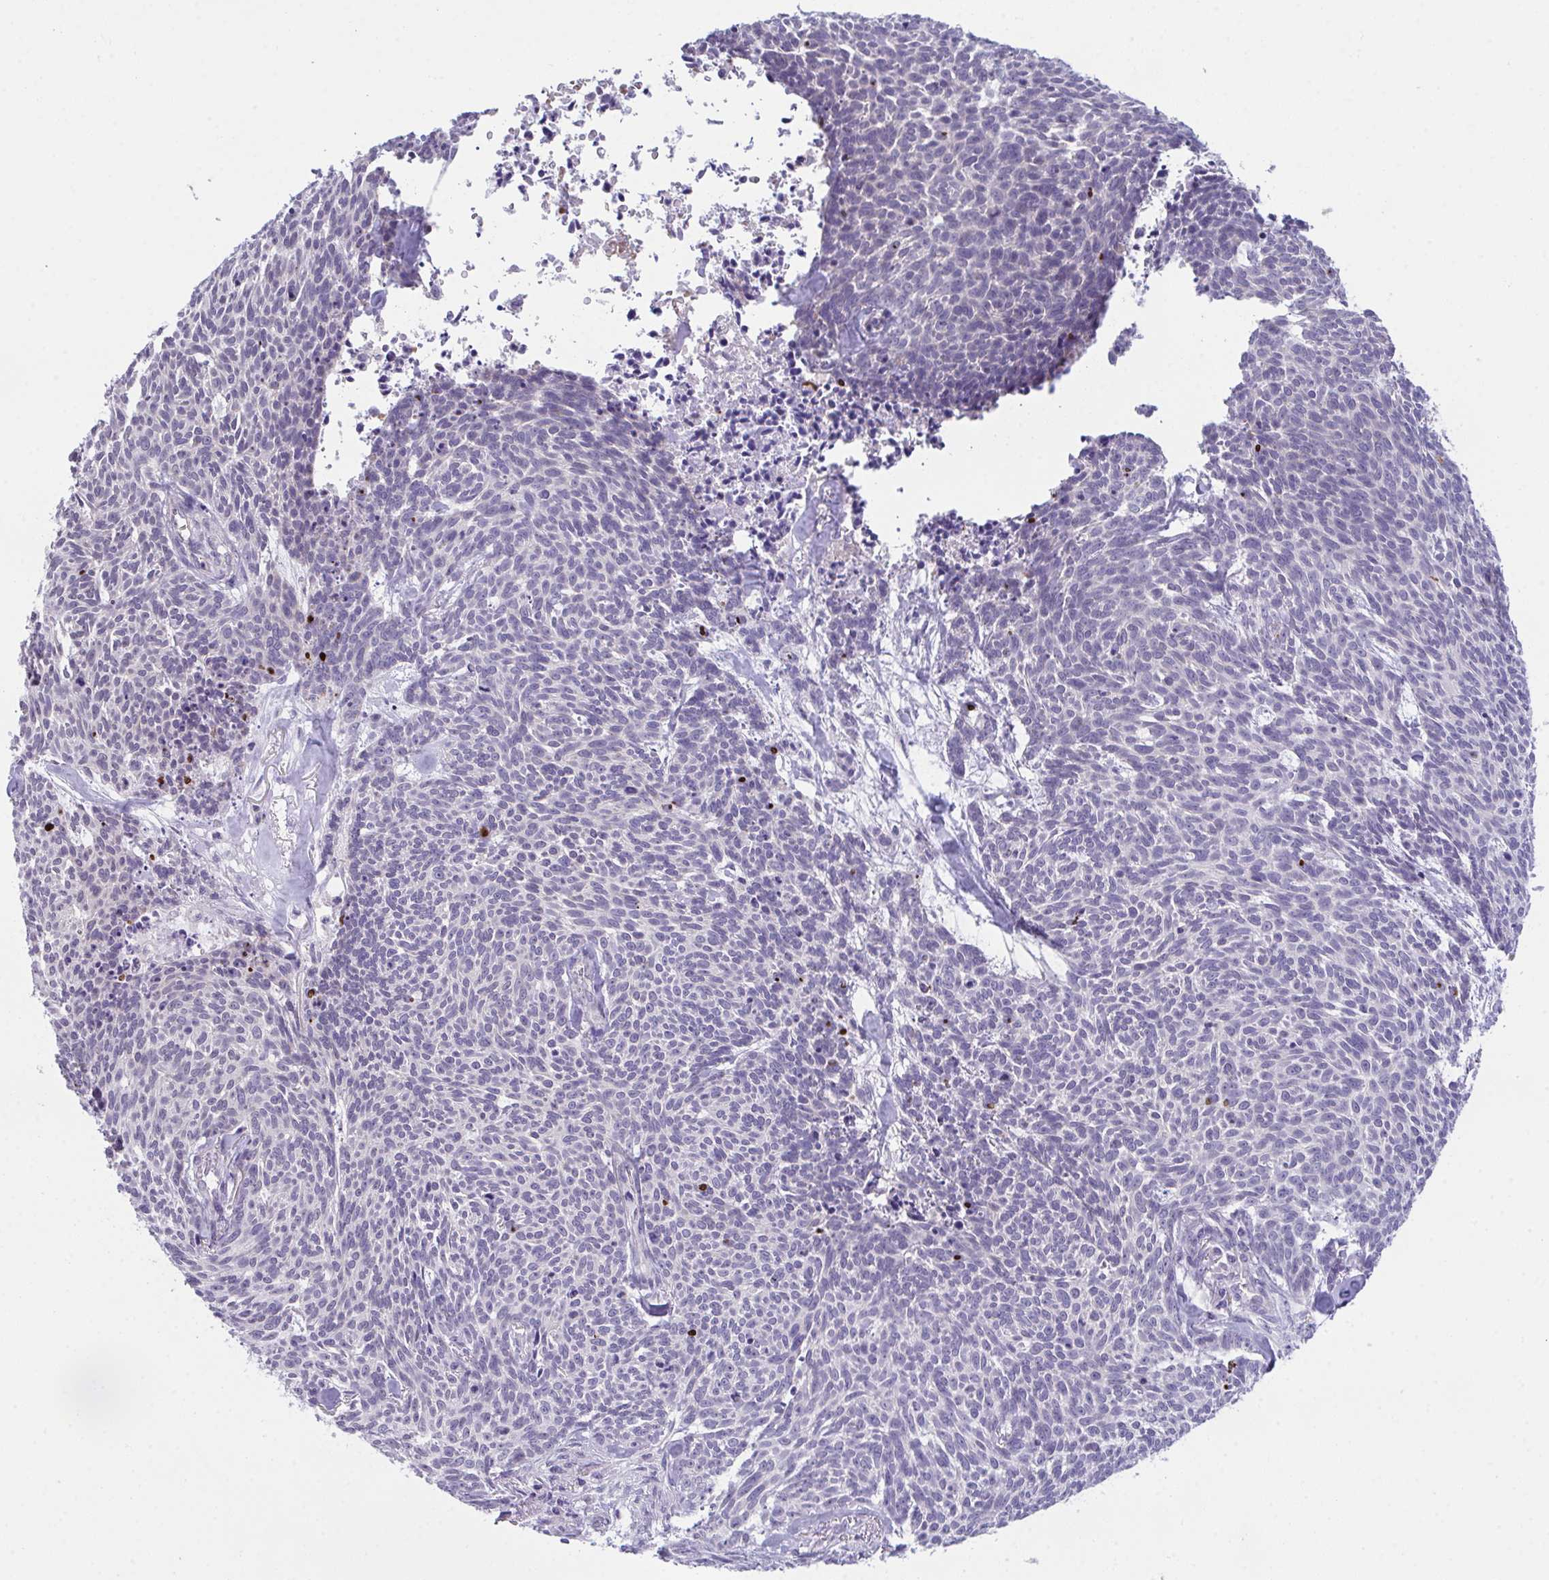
{"staining": {"intensity": "negative", "quantity": "none", "location": "none"}, "tissue": "skin cancer", "cell_type": "Tumor cells", "image_type": "cancer", "snomed": [{"axis": "morphology", "description": "Basal cell carcinoma"}, {"axis": "topography", "description": "Skin"}], "caption": "Skin cancer was stained to show a protein in brown. There is no significant expression in tumor cells. The staining was performed using DAB (3,3'-diaminobenzidine) to visualize the protein expression in brown, while the nuclei were stained in blue with hematoxylin (Magnification: 20x).", "gene": "ATP6V0D2", "patient": {"sex": "female", "age": 93}}